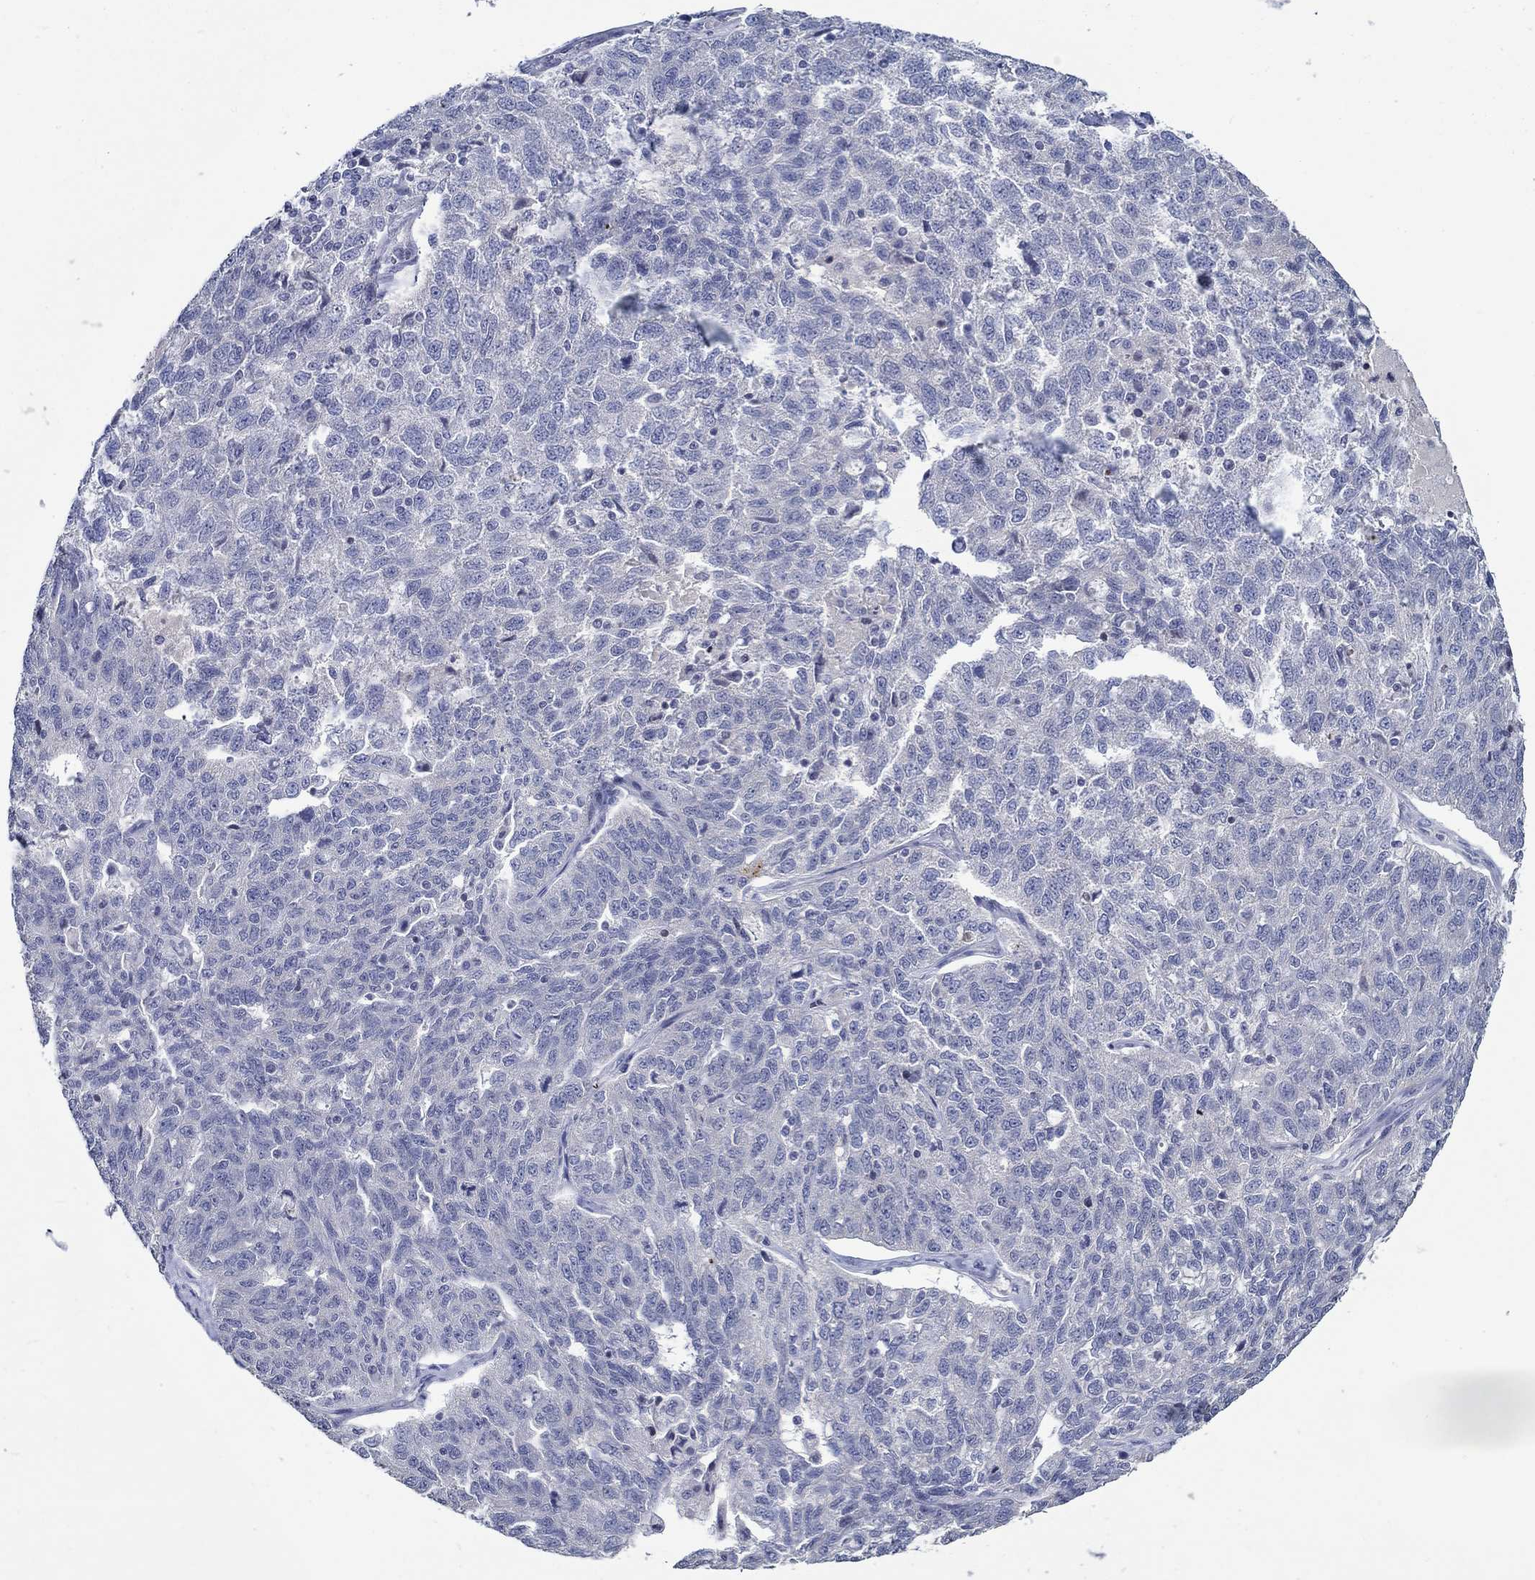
{"staining": {"intensity": "negative", "quantity": "none", "location": "none"}, "tissue": "ovarian cancer", "cell_type": "Tumor cells", "image_type": "cancer", "snomed": [{"axis": "morphology", "description": "Cystadenocarcinoma, serous, NOS"}, {"axis": "topography", "description": "Ovary"}], "caption": "The micrograph reveals no significant staining in tumor cells of ovarian serous cystadenocarcinoma.", "gene": "GJA5", "patient": {"sex": "female", "age": 71}}